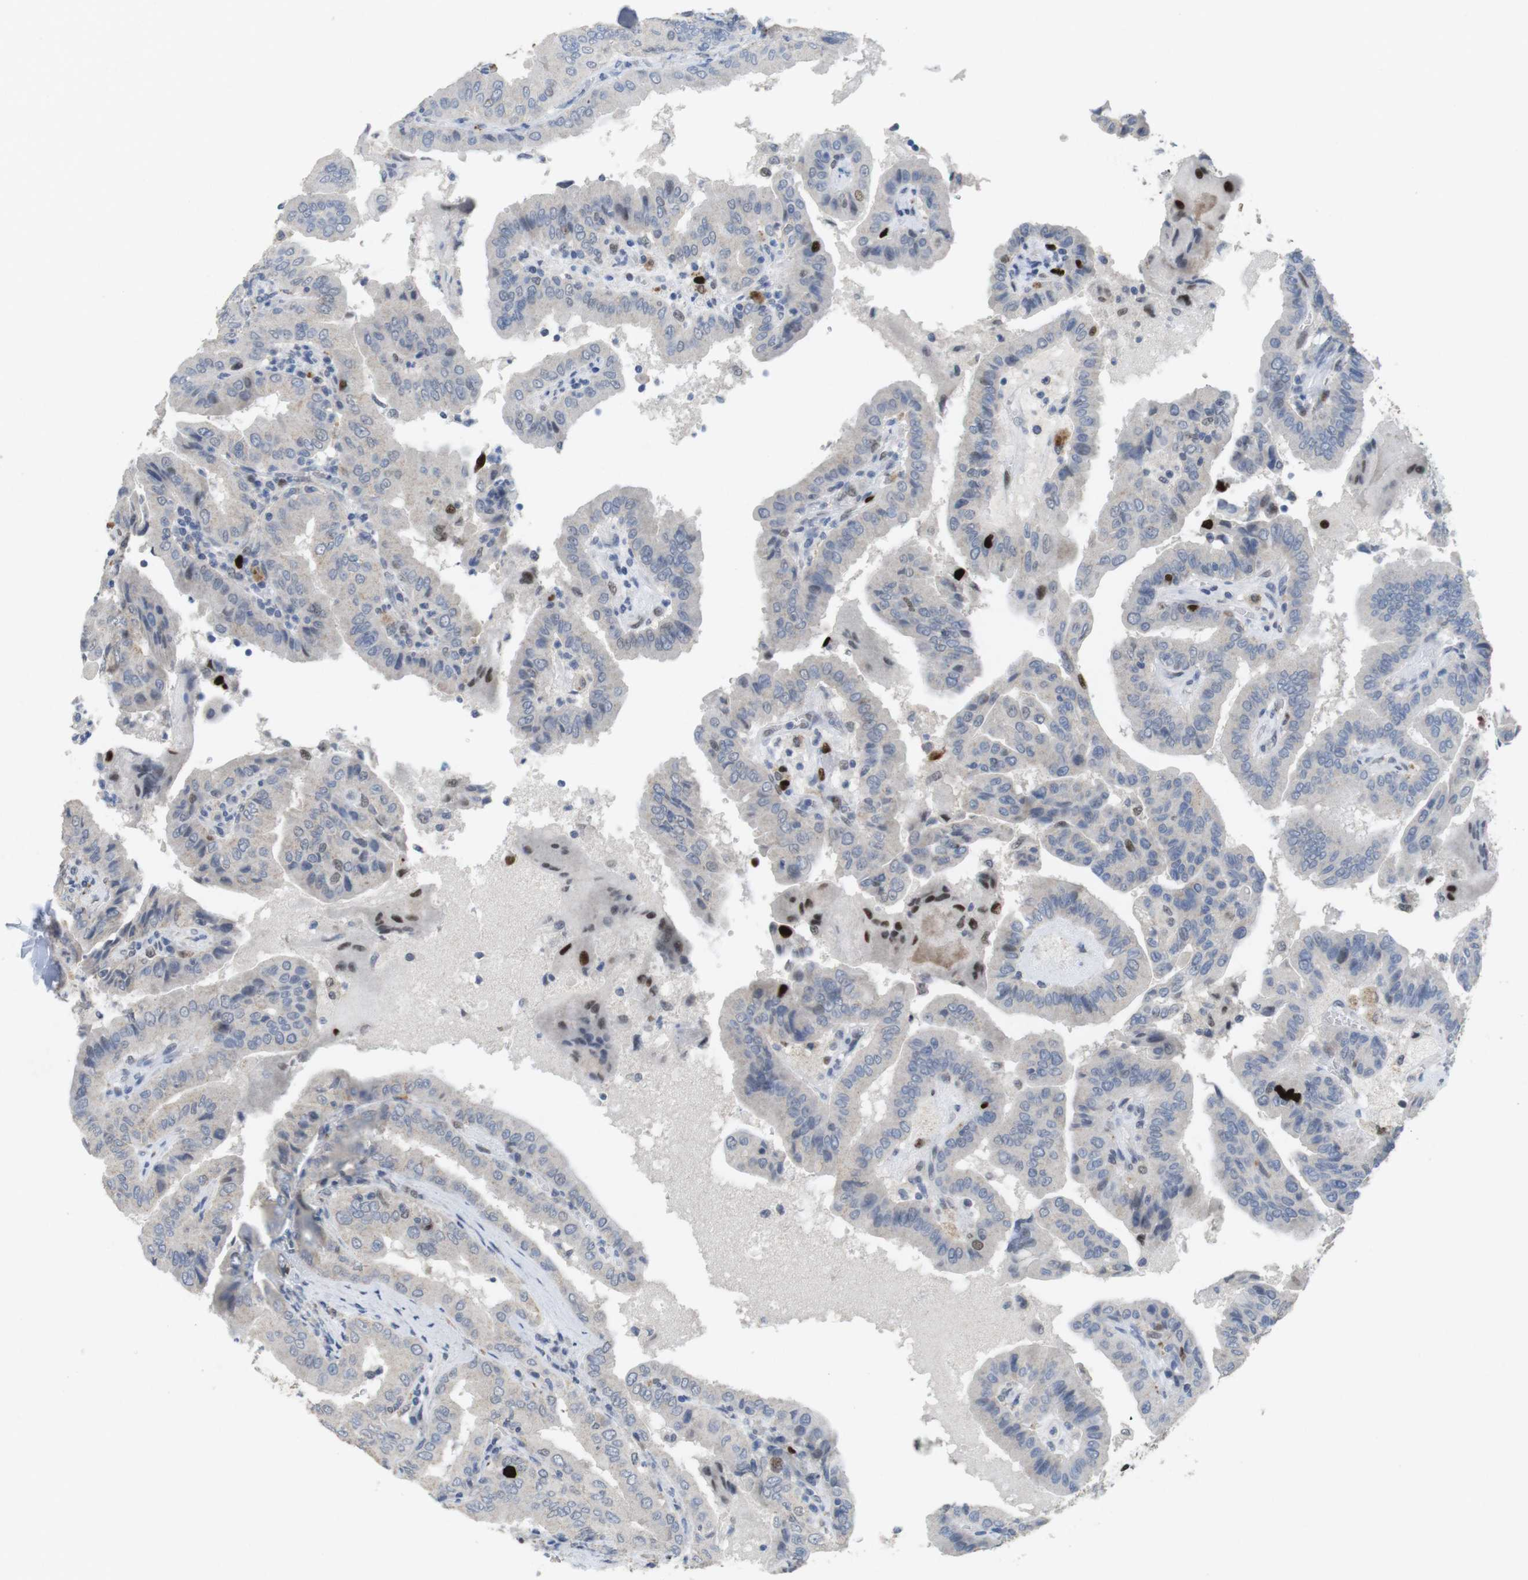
{"staining": {"intensity": "strong", "quantity": "<25%", "location": "nuclear"}, "tissue": "thyroid cancer", "cell_type": "Tumor cells", "image_type": "cancer", "snomed": [{"axis": "morphology", "description": "Papillary adenocarcinoma, NOS"}, {"axis": "topography", "description": "Thyroid gland"}], "caption": "Human thyroid papillary adenocarcinoma stained with a brown dye reveals strong nuclear positive positivity in approximately <25% of tumor cells.", "gene": "KPNA2", "patient": {"sex": "male", "age": 33}}